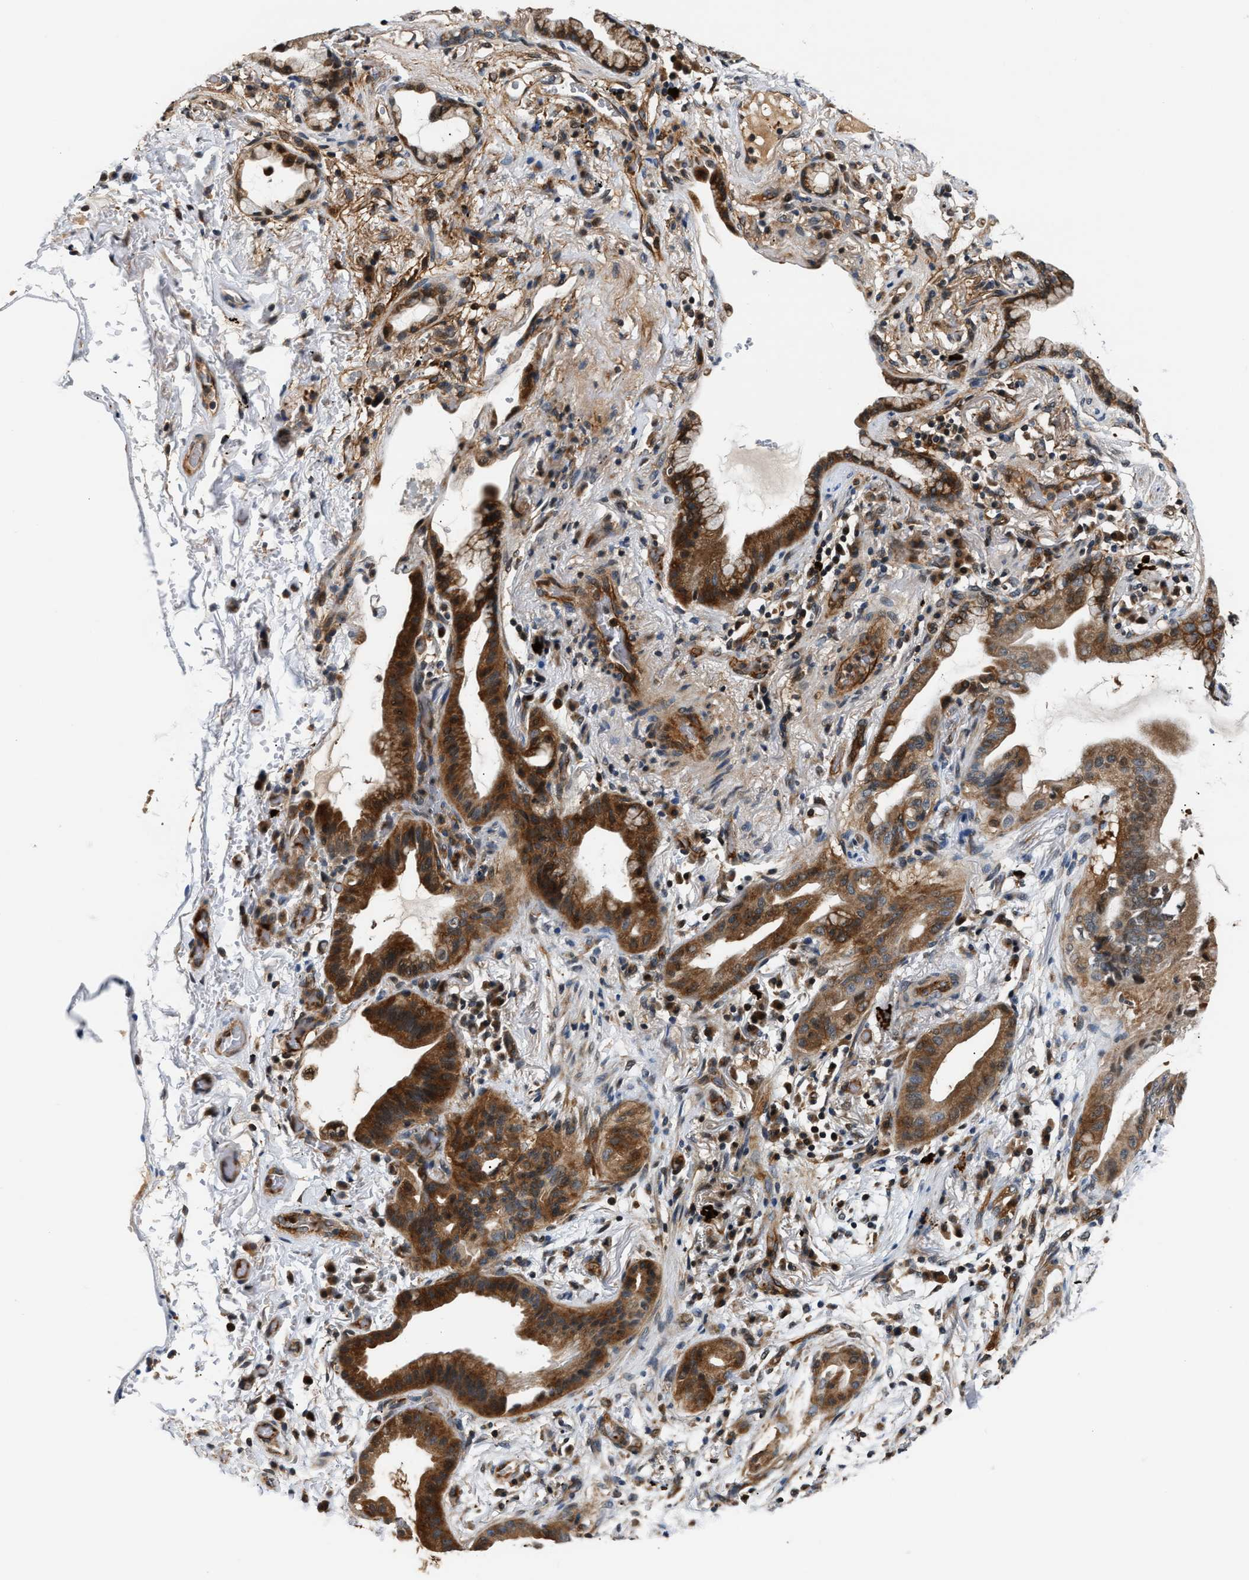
{"staining": {"intensity": "strong", "quantity": ">75%", "location": "cytoplasmic/membranous"}, "tissue": "lung cancer", "cell_type": "Tumor cells", "image_type": "cancer", "snomed": [{"axis": "morphology", "description": "Normal tissue, NOS"}, {"axis": "morphology", "description": "Adenocarcinoma, NOS"}, {"axis": "topography", "description": "Bronchus"}, {"axis": "topography", "description": "Lung"}], "caption": "Immunohistochemistry (IHC) (DAB (3,3'-diaminobenzidine)) staining of lung cancer demonstrates strong cytoplasmic/membranous protein positivity in about >75% of tumor cells.", "gene": "TUT7", "patient": {"sex": "female", "age": 70}}